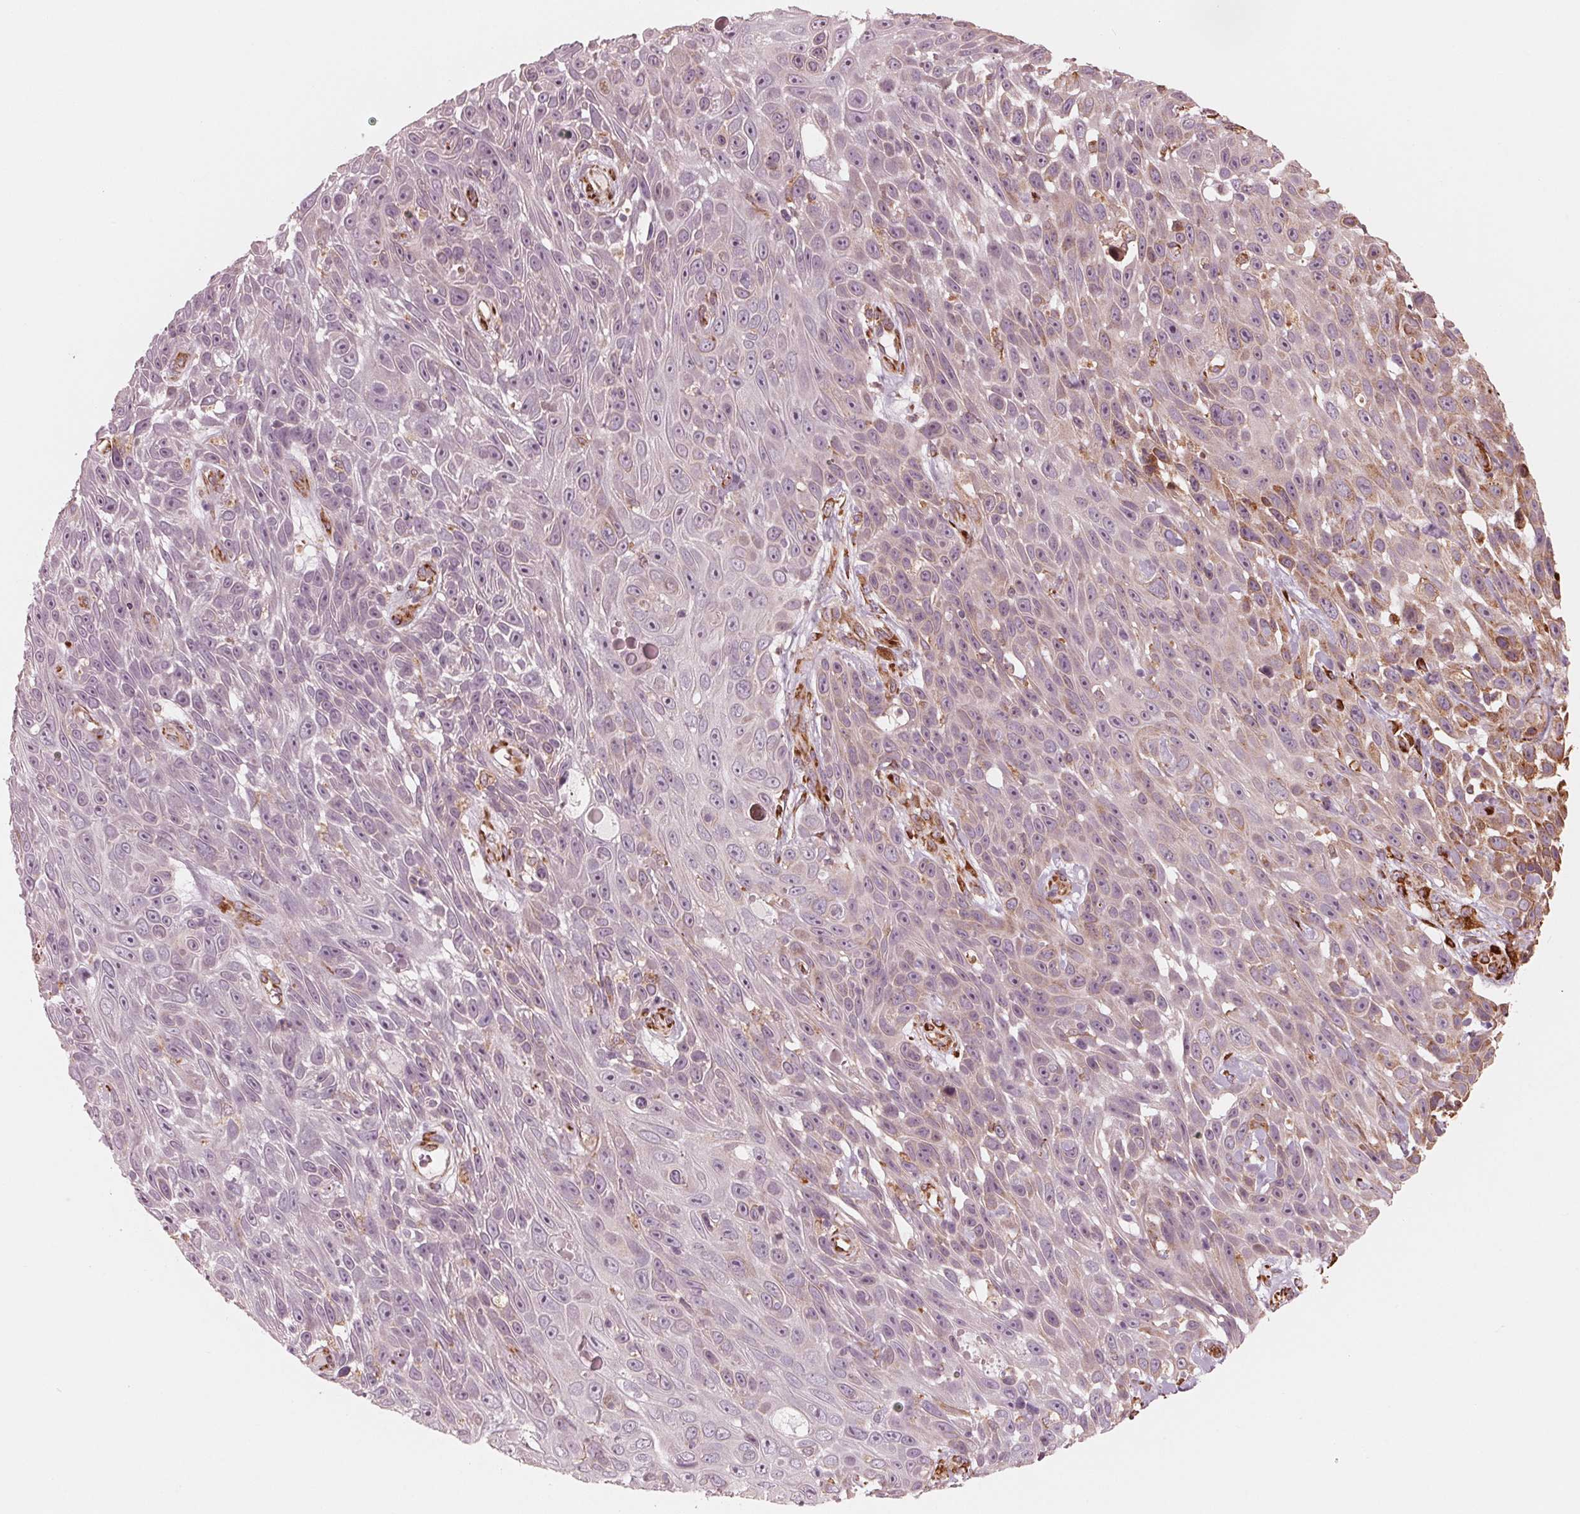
{"staining": {"intensity": "weak", "quantity": "<25%", "location": "cytoplasmic/membranous"}, "tissue": "skin cancer", "cell_type": "Tumor cells", "image_type": "cancer", "snomed": [{"axis": "morphology", "description": "Squamous cell carcinoma, NOS"}, {"axis": "topography", "description": "Skin"}], "caption": "Immunohistochemical staining of human skin squamous cell carcinoma exhibits no significant expression in tumor cells.", "gene": "IKBIP", "patient": {"sex": "male", "age": 82}}